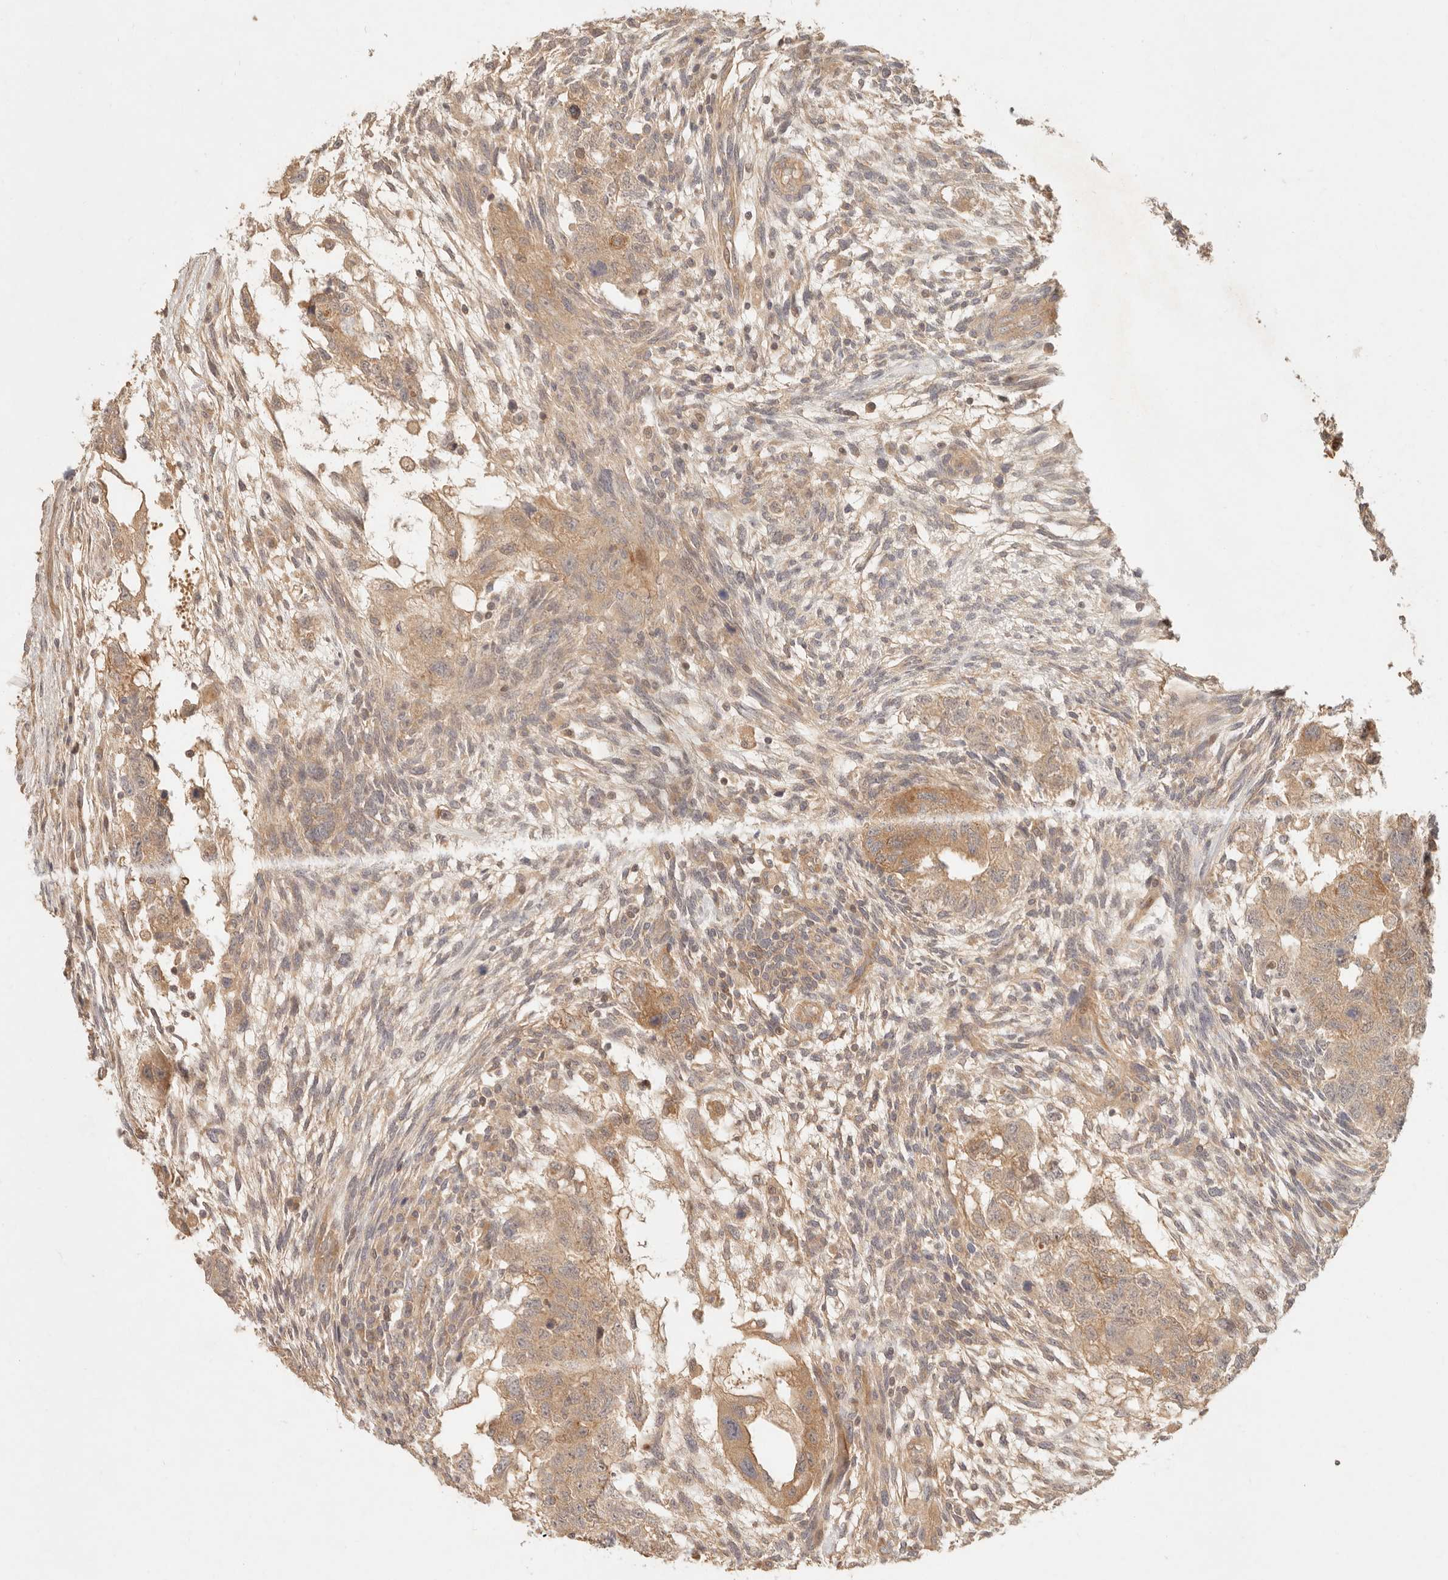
{"staining": {"intensity": "weak", "quantity": ">75%", "location": "cytoplasmic/membranous"}, "tissue": "testis cancer", "cell_type": "Tumor cells", "image_type": "cancer", "snomed": [{"axis": "morphology", "description": "Normal tissue, NOS"}, {"axis": "morphology", "description": "Carcinoma, Embryonal, NOS"}, {"axis": "topography", "description": "Testis"}], "caption": "Brown immunohistochemical staining in testis cancer shows weak cytoplasmic/membranous expression in approximately >75% of tumor cells.", "gene": "PPP1R3B", "patient": {"sex": "male", "age": 36}}